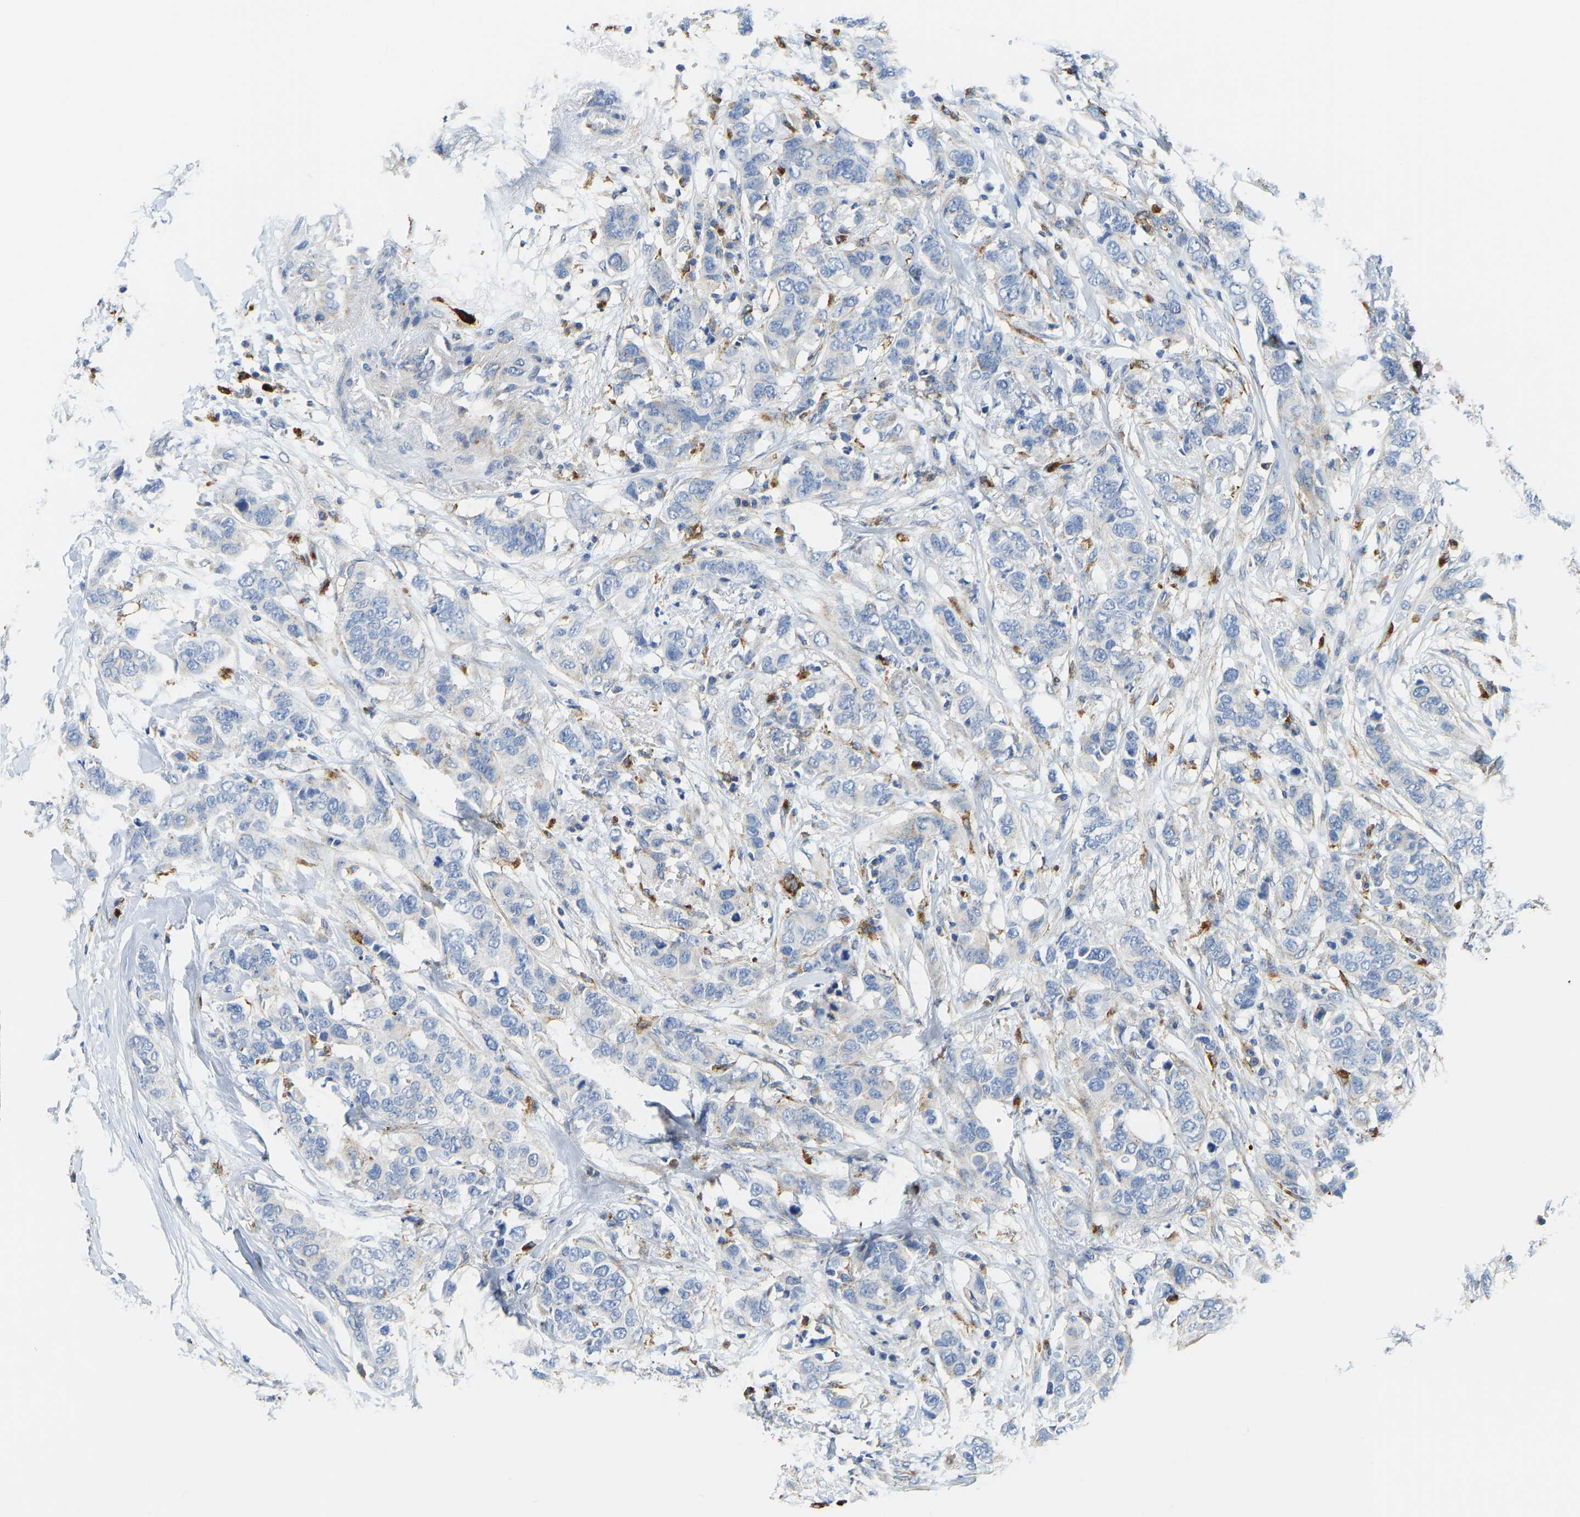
{"staining": {"intensity": "negative", "quantity": "none", "location": "none"}, "tissue": "breast cancer", "cell_type": "Tumor cells", "image_type": "cancer", "snomed": [{"axis": "morphology", "description": "Duct carcinoma"}, {"axis": "topography", "description": "Breast"}], "caption": "Immunohistochemical staining of breast cancer (invasive ductal carcinoma) displays no significant positivity in tumor cells.", "gene": "ATP6V1E1", "patient": {"sex": "female", "age": 50}}